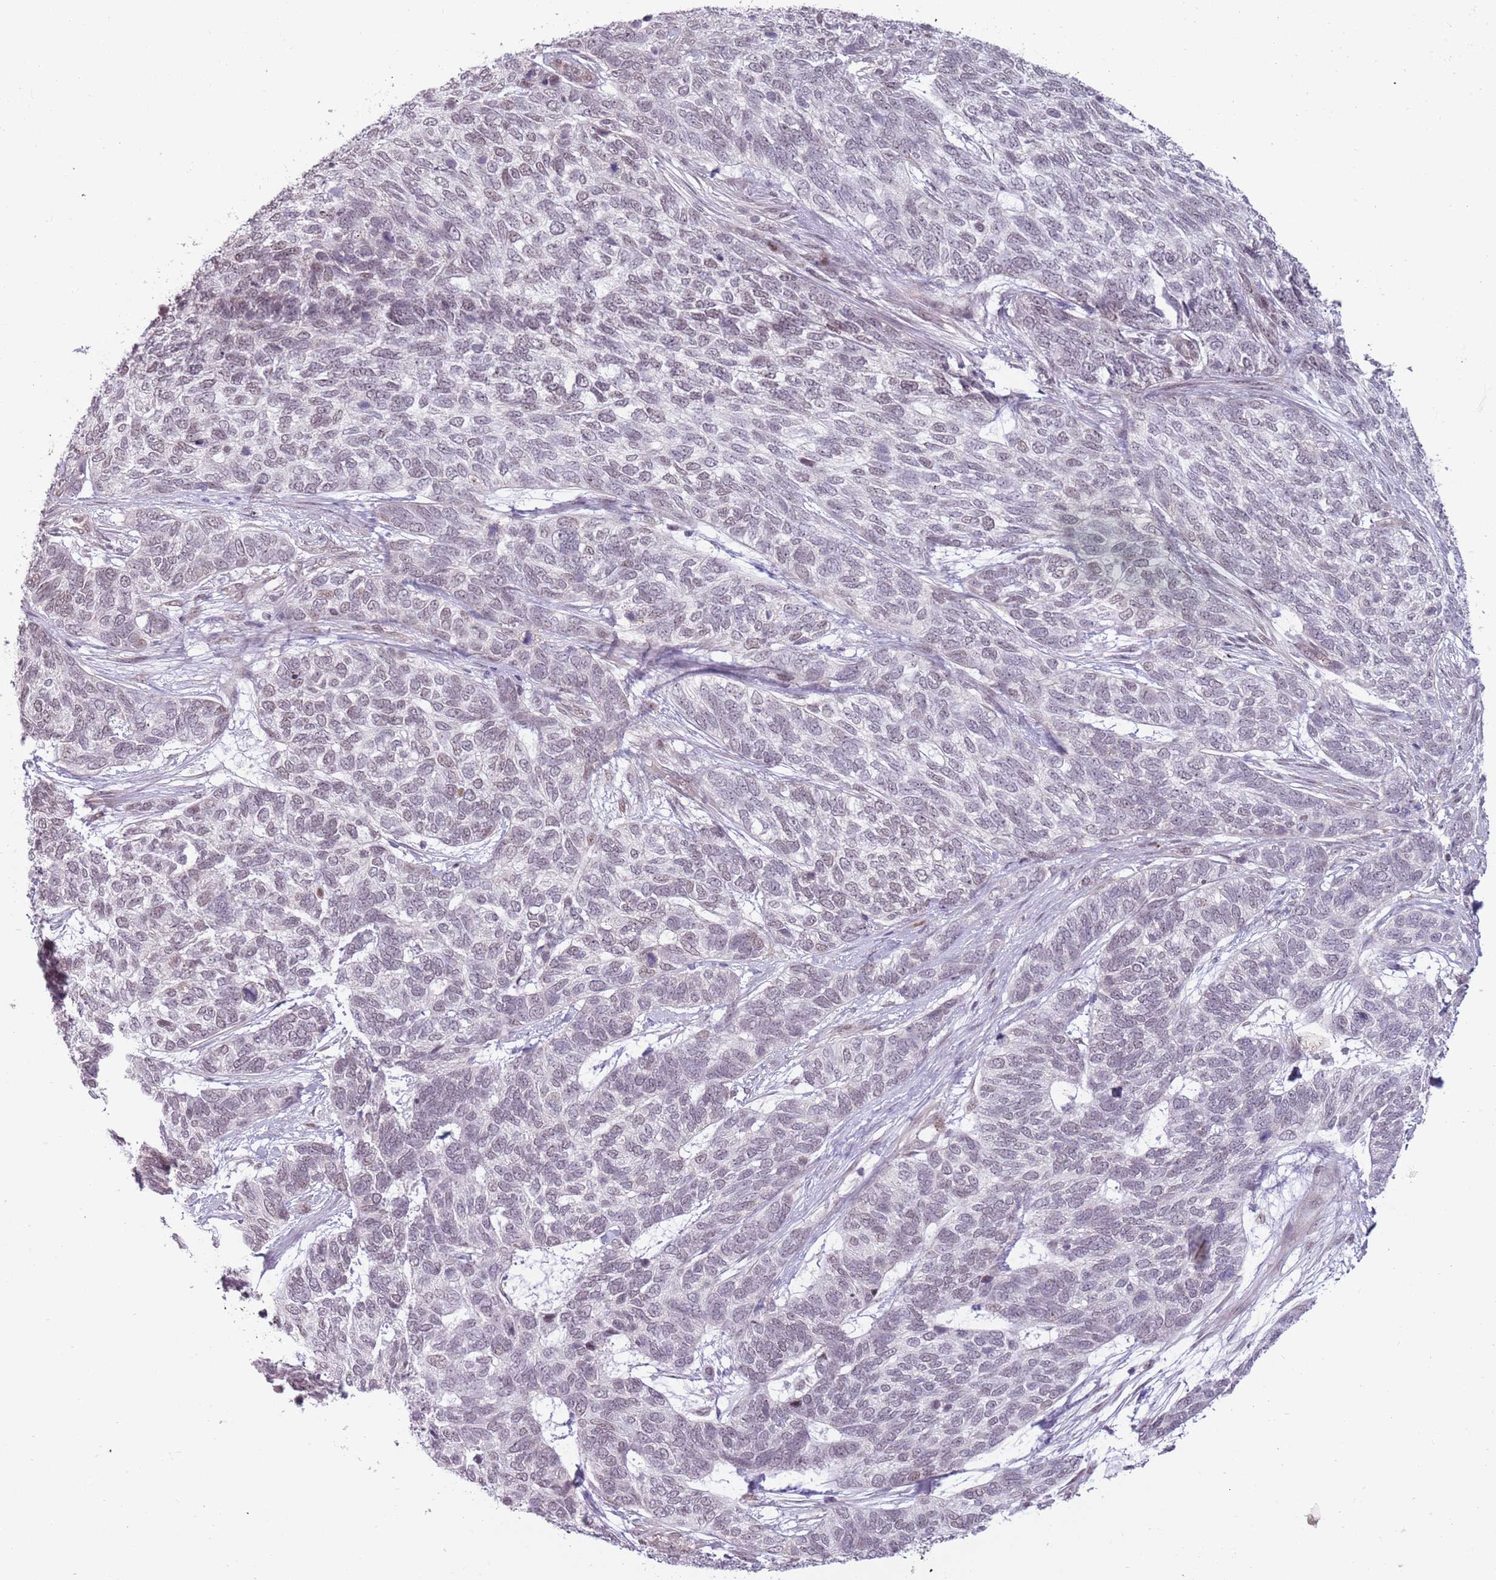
{"staining": {"intensity": "negative", "quantity": "none", "location": "none"}, "tissue": "skin cancer", "cell_type": "Tumor cells", "image_type": "cancer", "snomed": [{"axis": "morphology", "description": "Basal cell carcinoma"}, {"axis": "topography", "description": "Skin"}], "caption": "A high-resolution photomicrograph shows immunohistochemistry (IHC) staining of basal cell carcinoma (skin), which shows no significant staining in tumor cells. (Immunohistochemistry (ihc), brightfield microscopy, high magnification).", "gene": "REXO4", "patient": {"sex": "female", "age": 65}}